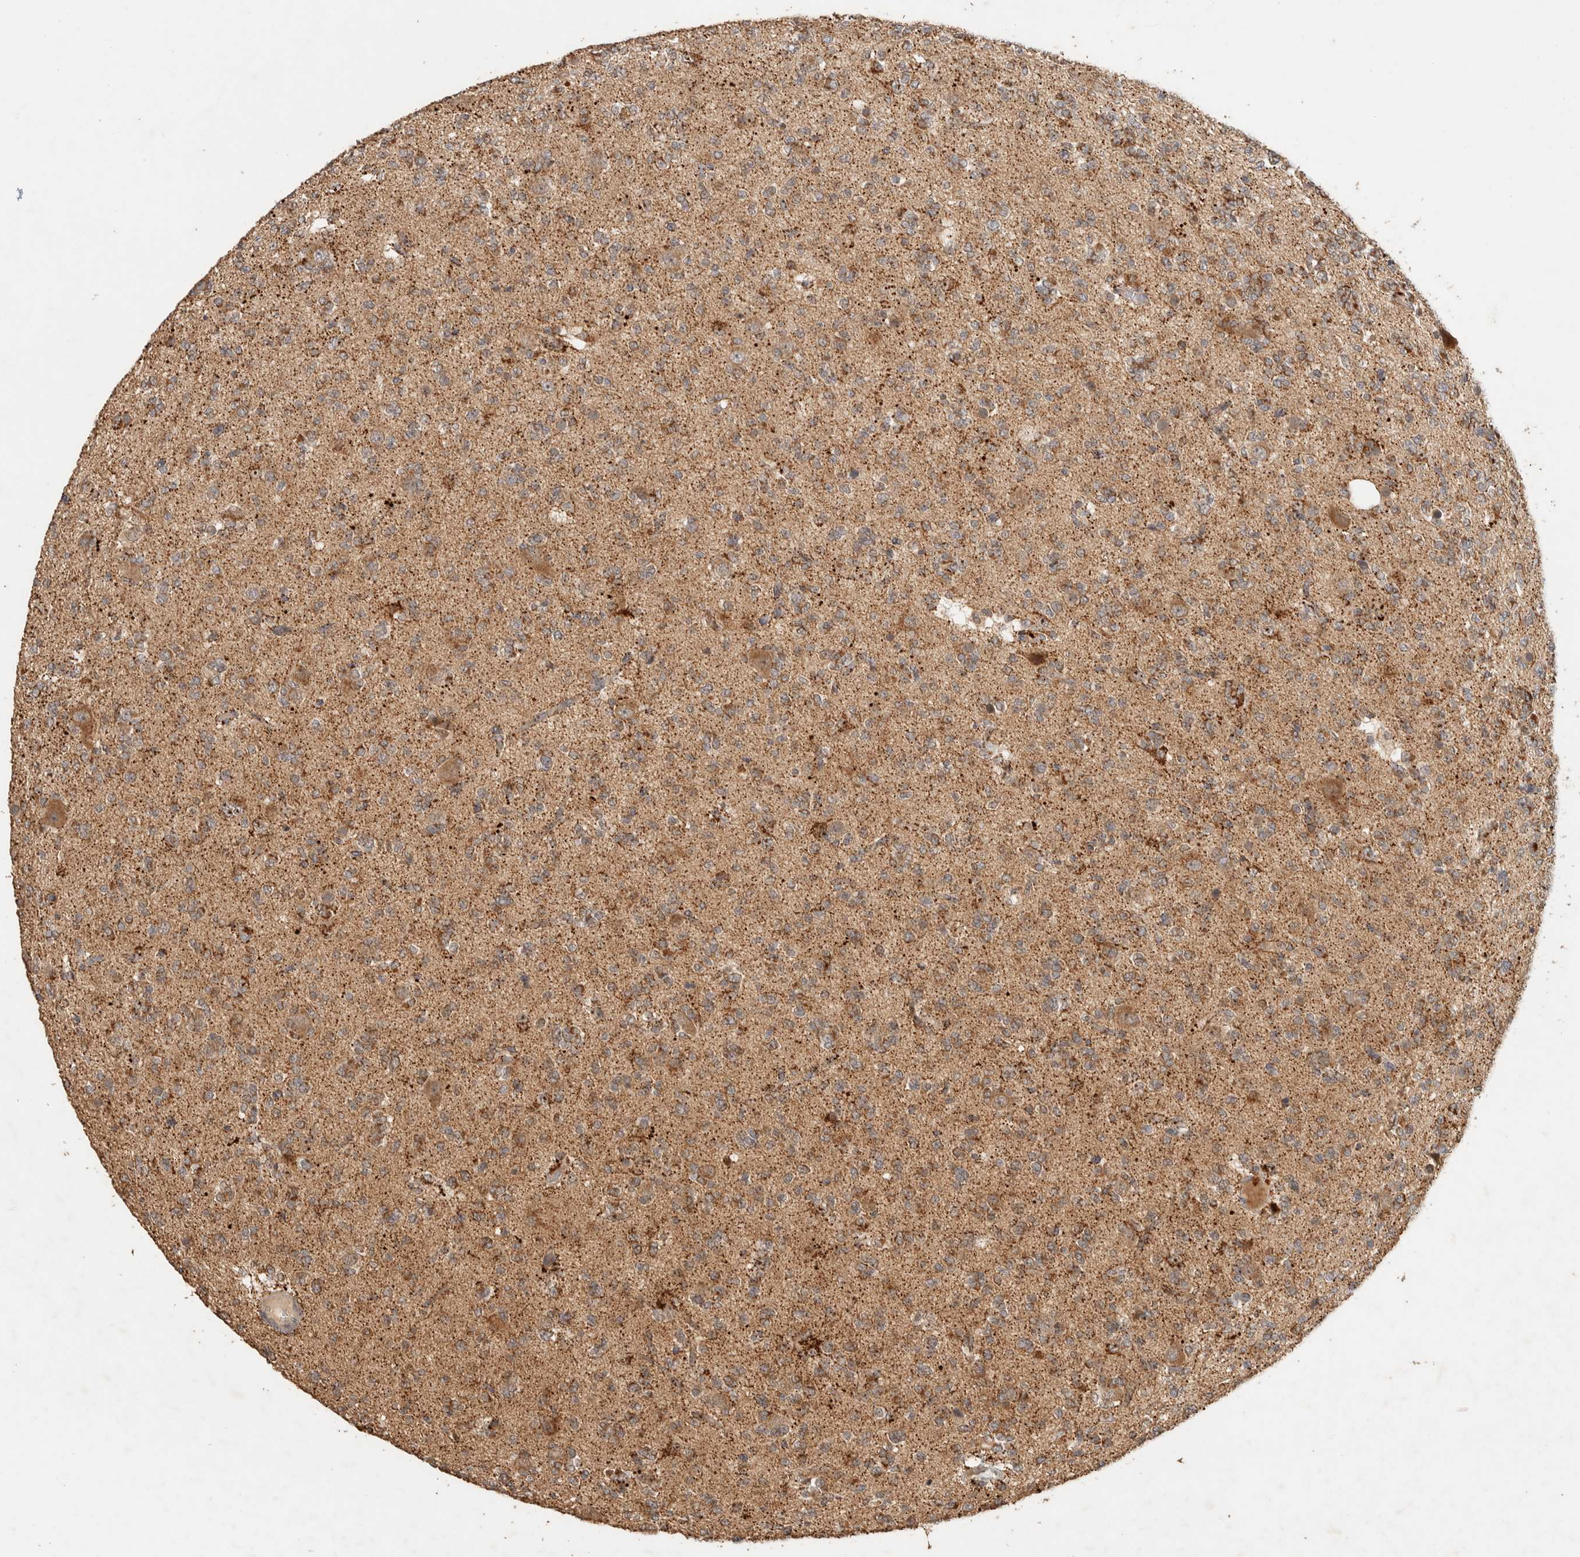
{"staining": {"intensity": "moderate", "quantity": ">75%", "location": "cytoplasmic/membranous"}, "tissue": "glioma", "cell_type": "Tumor cells", "image_type": "cancer", "snomed": [{"axis": "morphology", "description": "Glioma, malignant, Low grade"}, {"axis": "topography", "description": "Brain"}], "caption": "Glioma stained with a brown dye displays moderate cytoplasmic/membranous positive staining in about >75% of tumor cells.", "gene": "ITPA", "patient": {"sex": "male", "age": 38}}